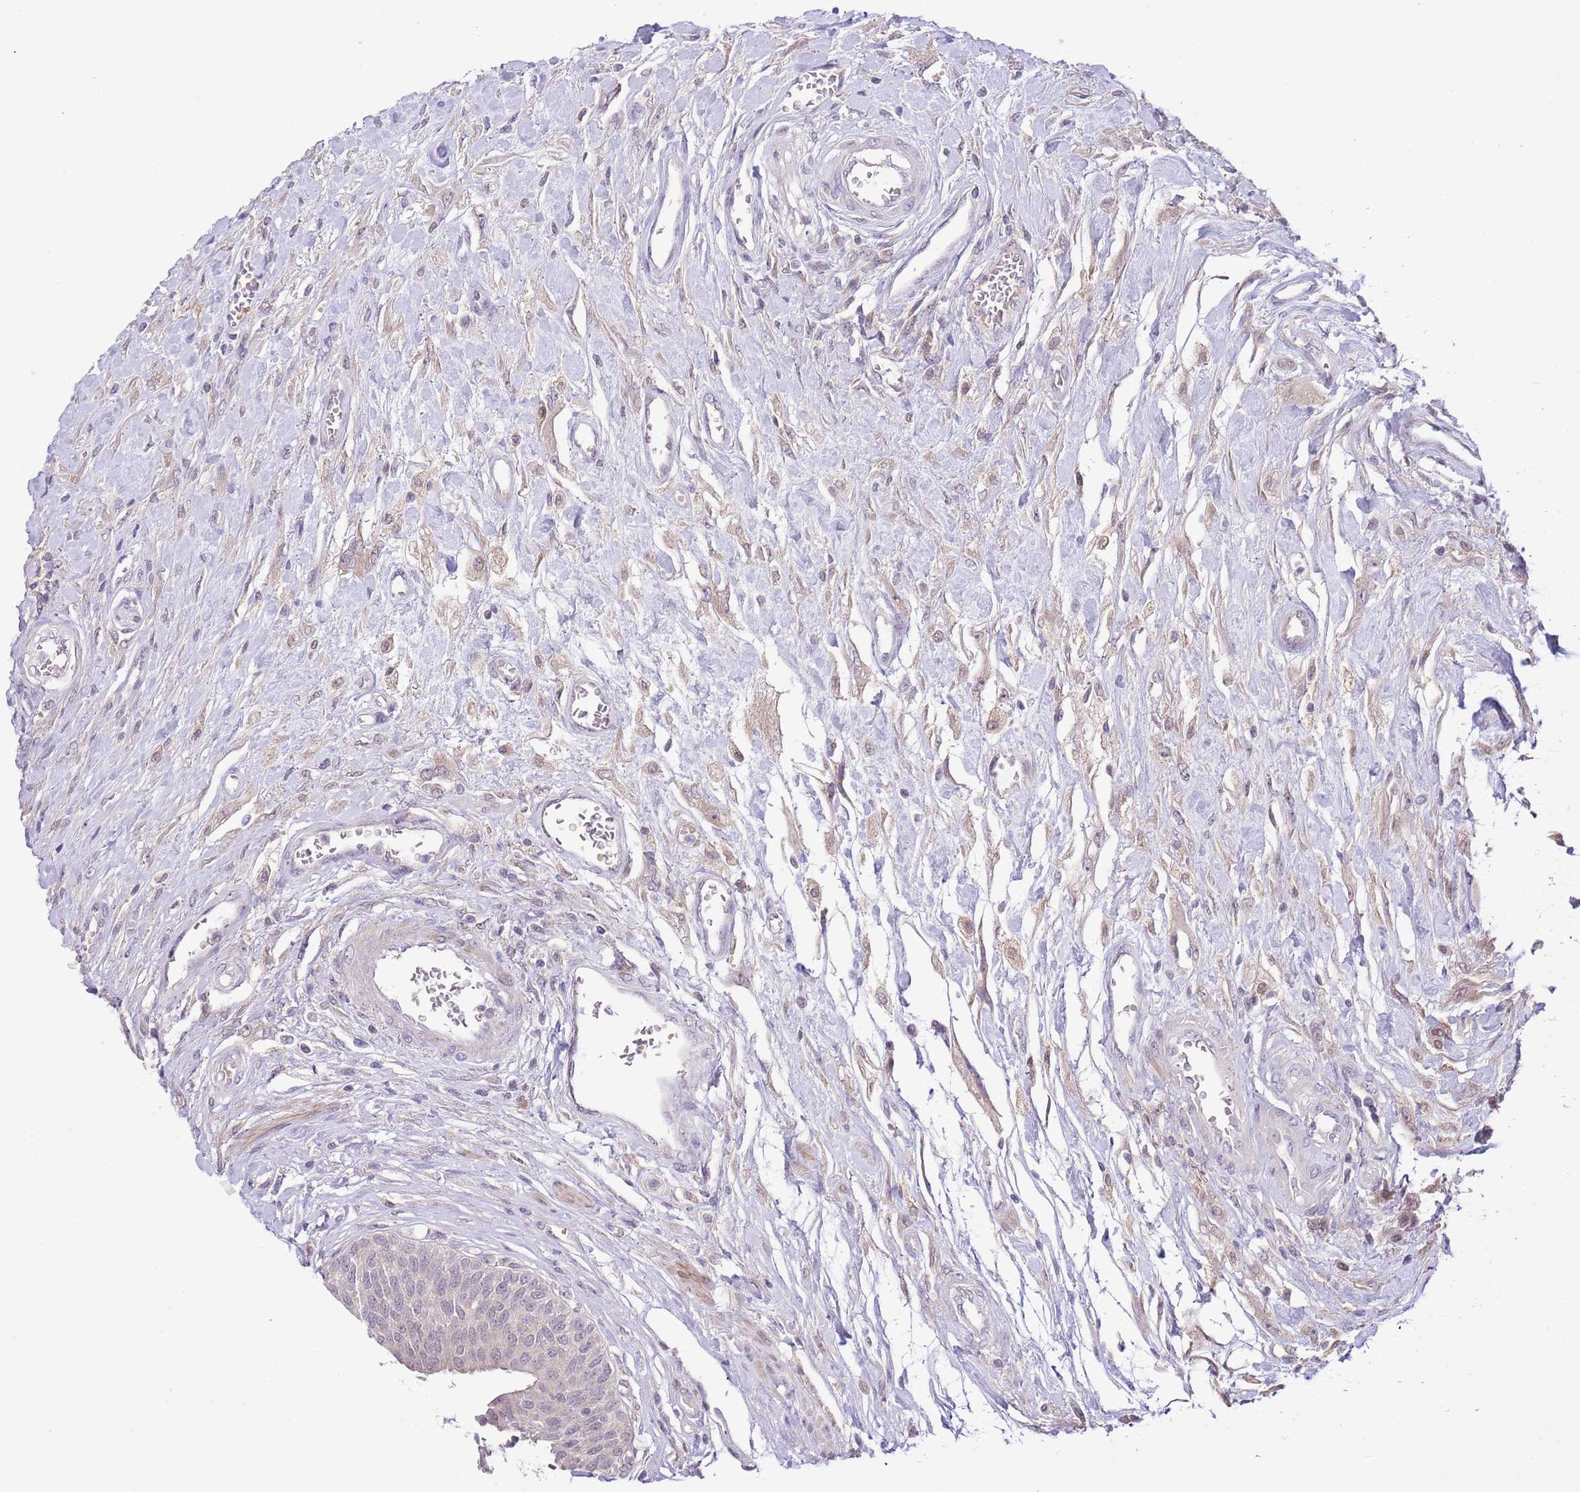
{"staining": {"intensity": "negative", "quantity": "none", "location": "none"}, "tissue": "urothelial cancer", "cell_type": "Tumor cells", "image_type": "cancer", "snomed": [{"axis": "morphology", "description": "Urothelial carcinoma, High grade"}, {"axis": "topography", "description": "Urinary bladder"}], "caption": "Tumor cells show no significant protein expression in high-grade urothelial carcinoma.", "gene": "GALK2", "patient": {"sex": "female", "age": 79}}